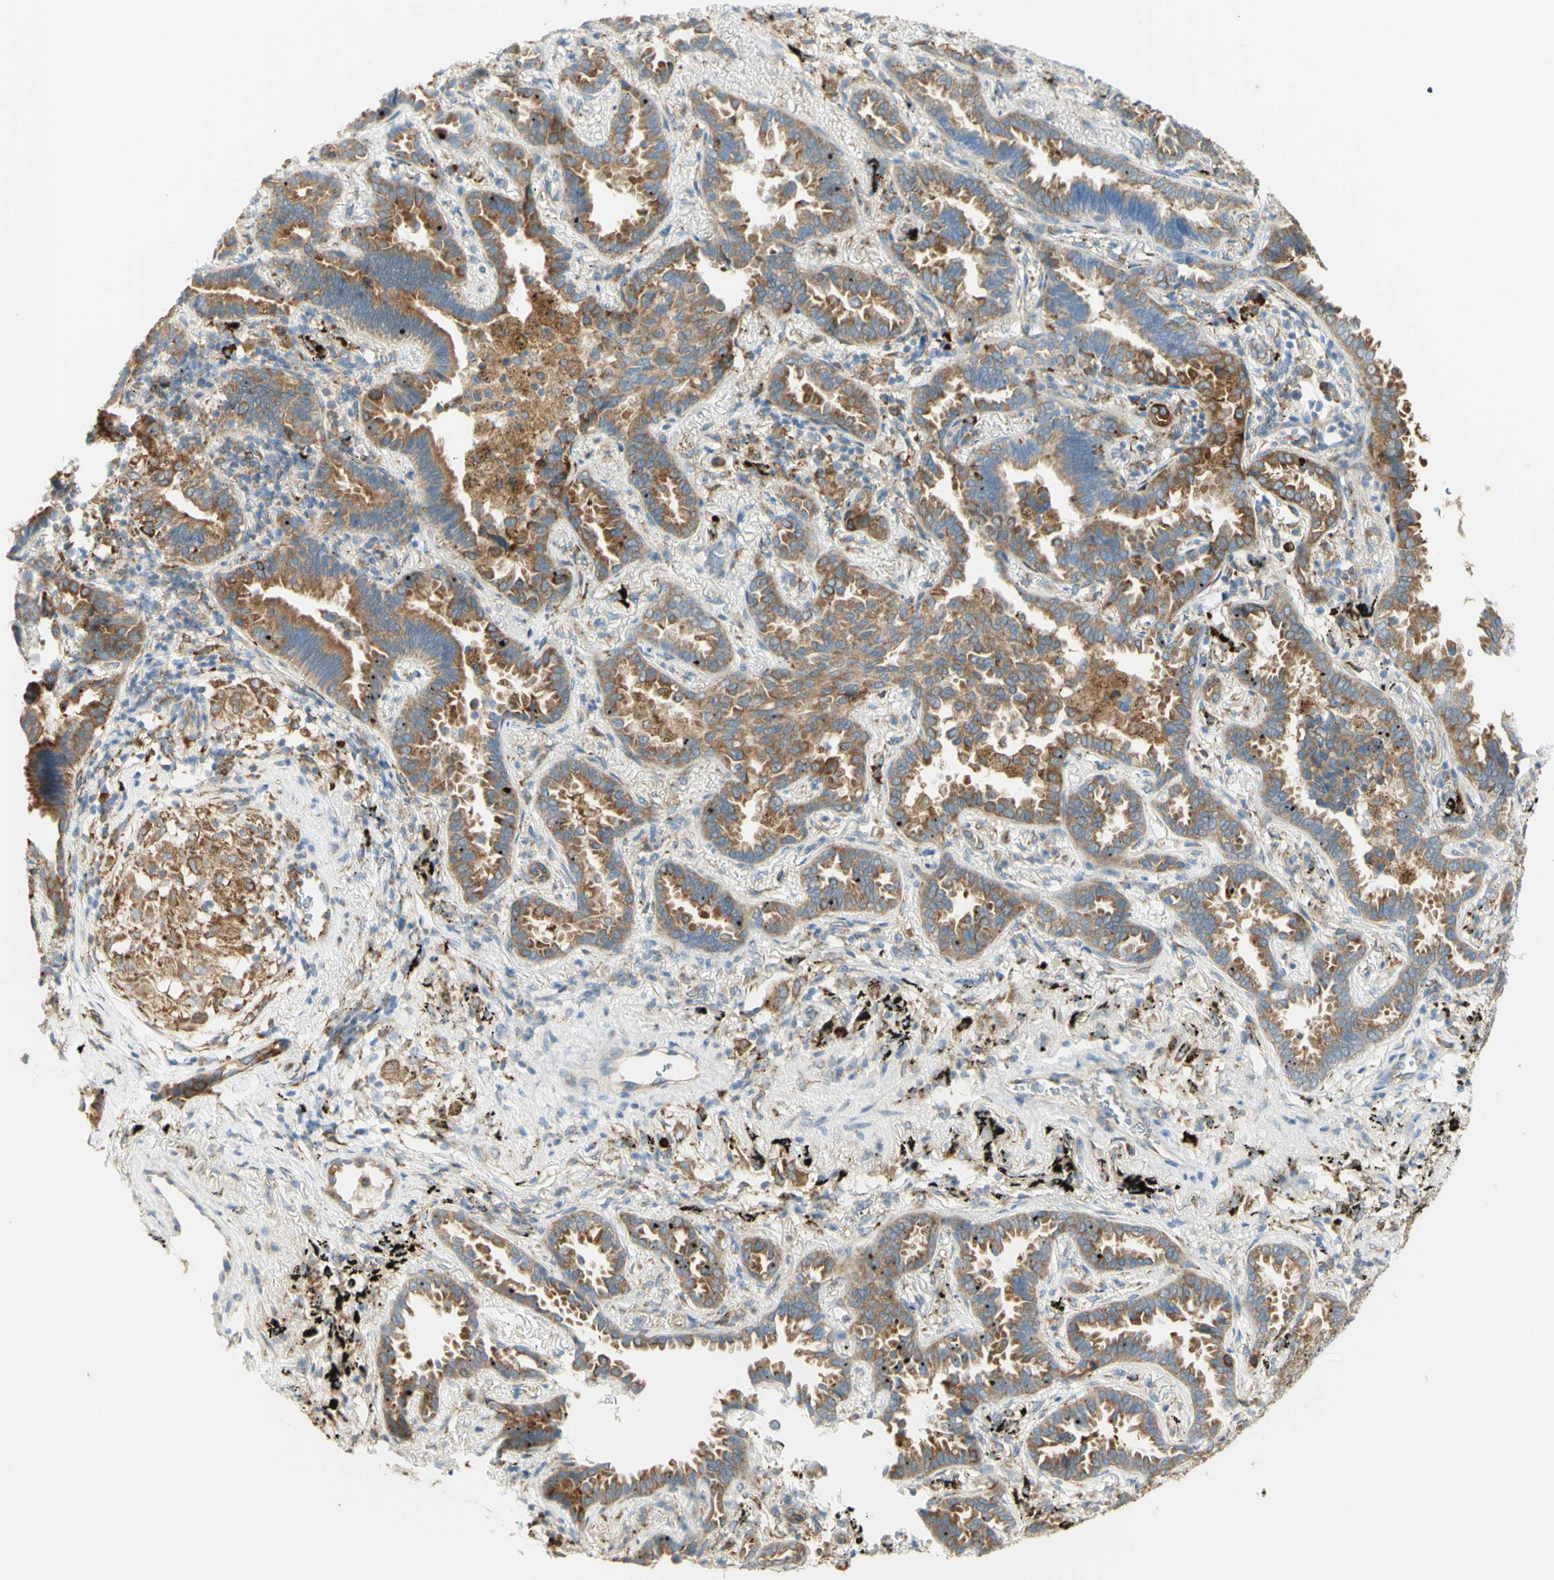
{"staining": {"intensity": "moderate", "quantity": ">75%", "location": "cytoplasmic/membranous"}, "tissue": "lung cancer", "cell_type": "Tumor cells", "image_type": "cancer", "snomed": [{"axis": "morphology", "description": "Normal tissue, NOS"}, {"axis": "morphology", "description": "Adenocarcinoma, NOS"}, {"axis": "topography", "description": "Lung"}], "caption": "An immunohistochemistry image of neoplastic tissue is shown. Protein staining in brown highlights moderate cytoplasmic/membranous positivity in lung cancer (adenocarcinoma) within tumor cells.", "gene": "MANF", "patient": {"sex": "male", "age": 59}}